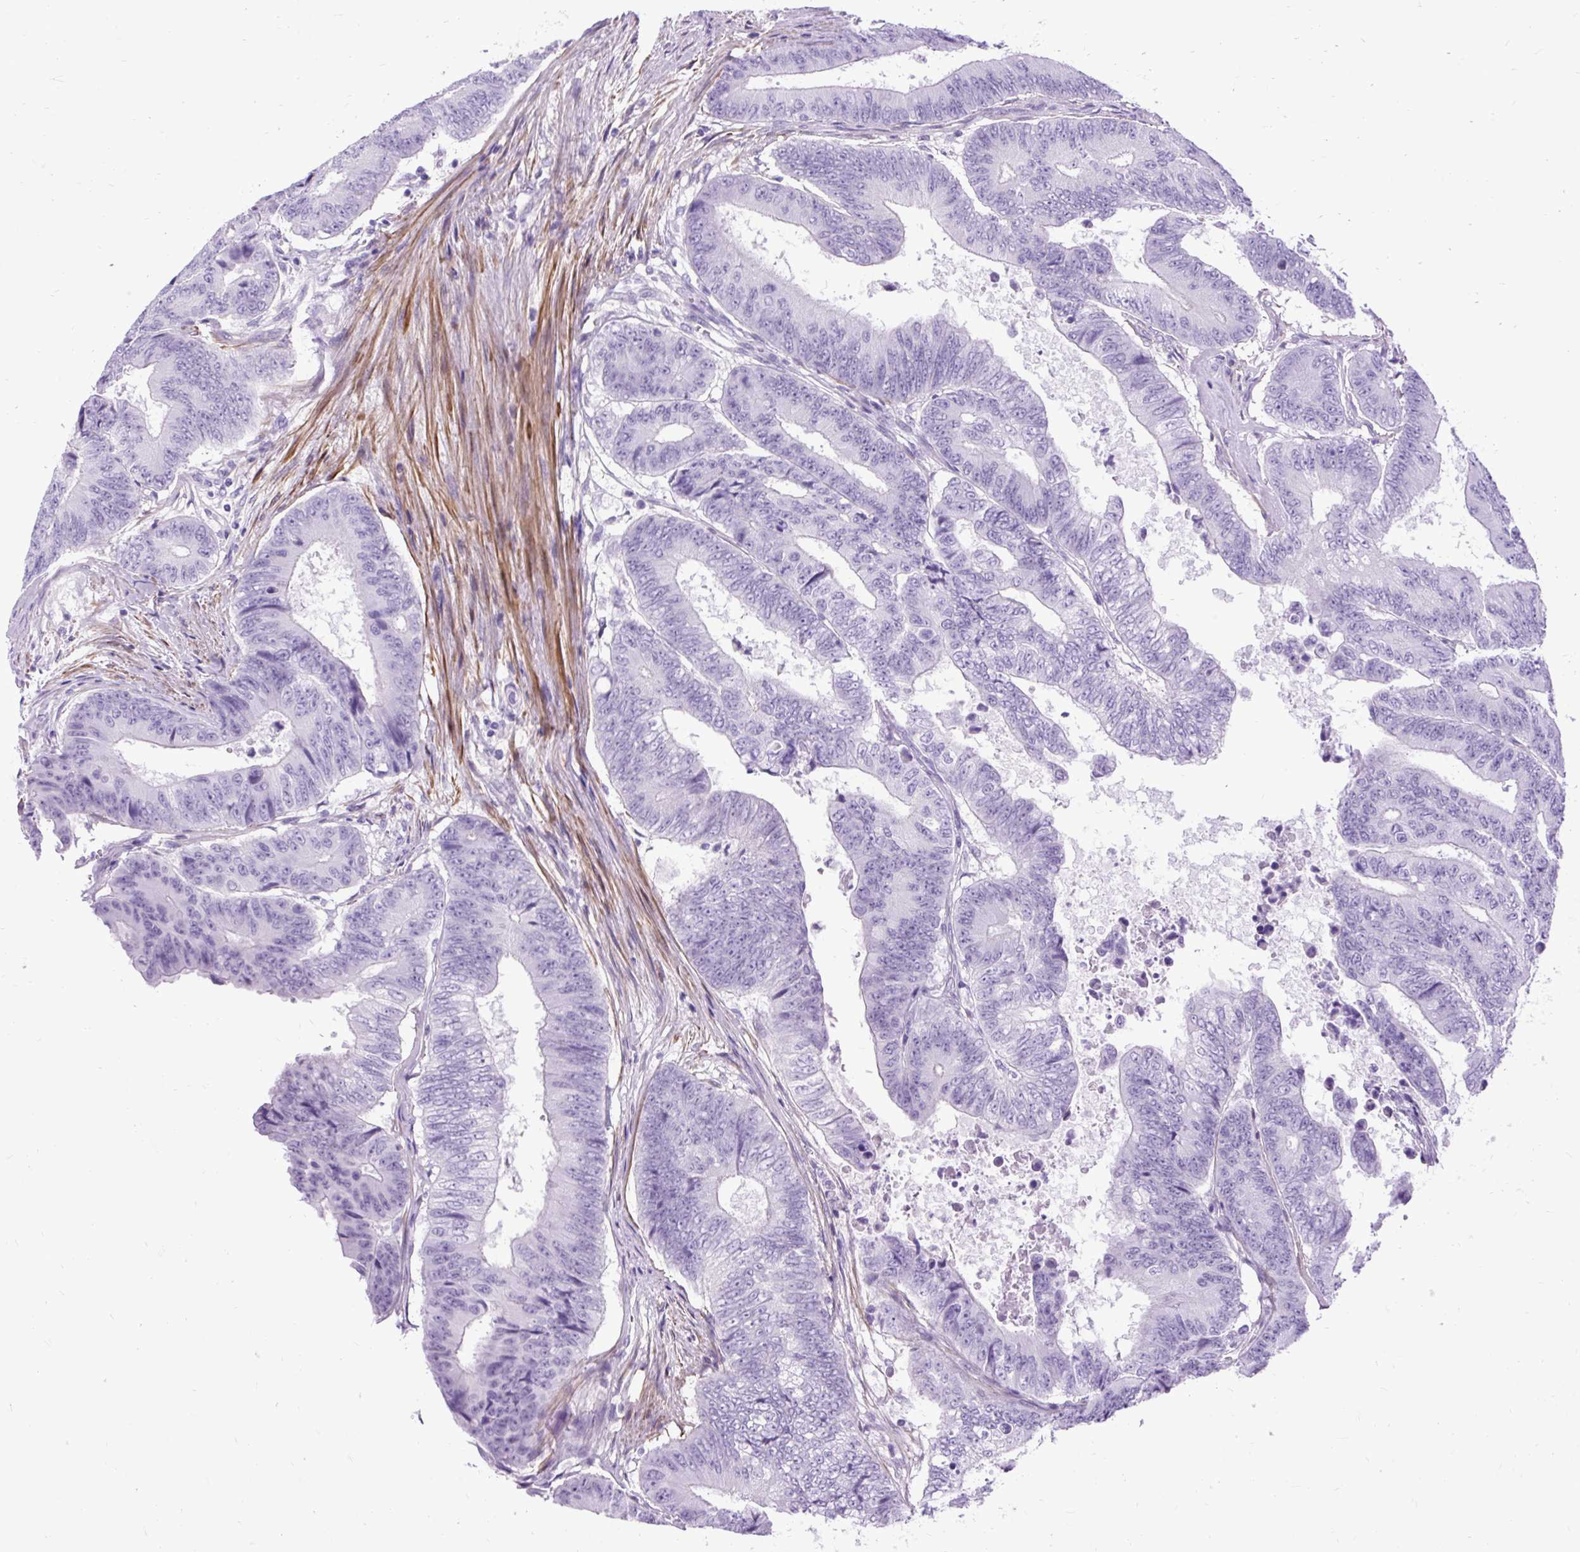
{"staining": {"intensity": "negative", "quantity": "none", "location": "none"}, "tissue": "colorectal cancer", "cell_type": "Tumor cells", "image_type": "cancer", "snomed": [{"axis": "morphology", "description": "Adenocarcinoma, NOS"}, {"axis": "topography", "description": "Colon"}], "caption": "The histopathology image reveals no staining of tumor cells in colorectal cancer (adenocarcinoma). (DAB (3,3'-diaminobenzidine) immunohistochemistry, high magnification).", "gene": "DPP6", "patient": {"sex": "female", "age": 48}}